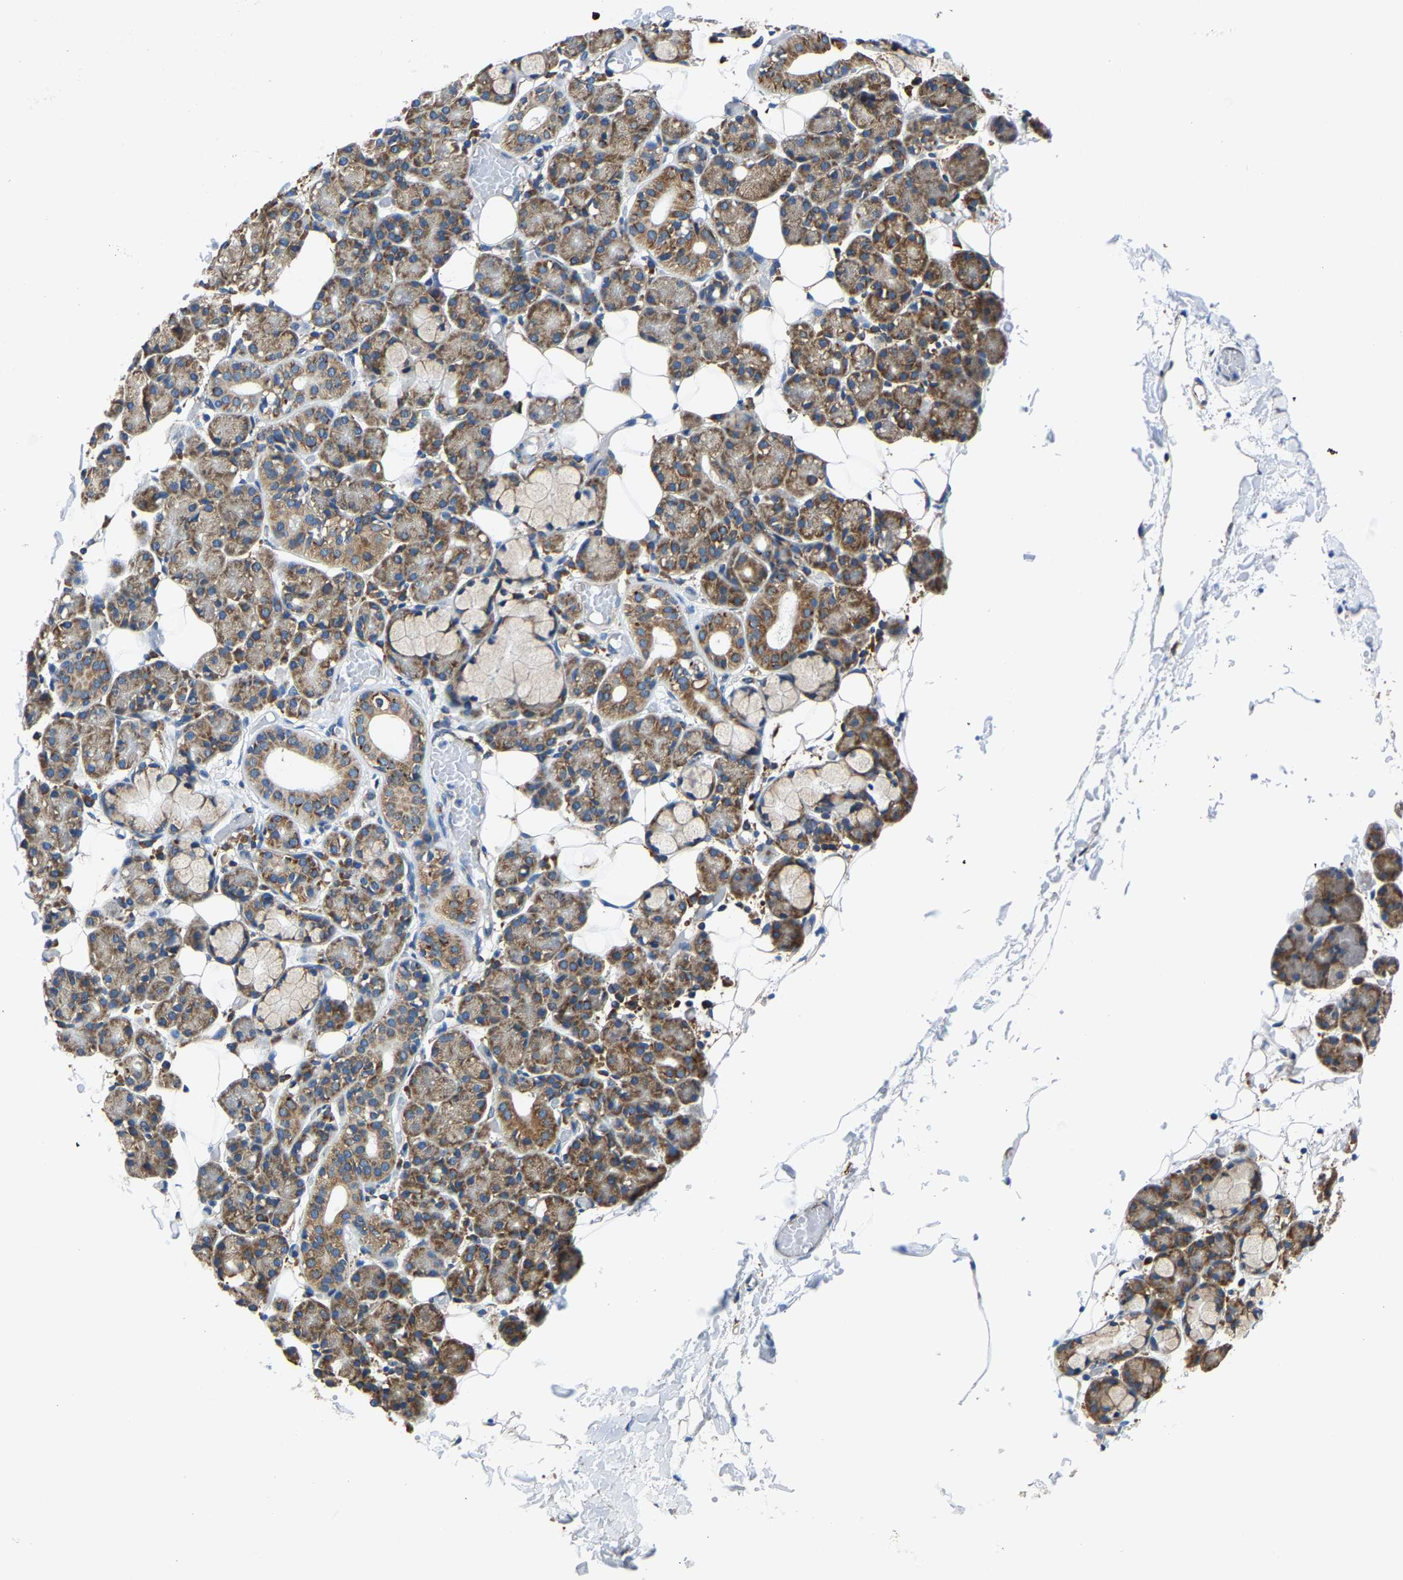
{"staining": {"intensity": "moderate", "quantity": ">75%", "location": "cytoplasmic/membranous"}, "tissue": "salivary gland", "cell_type": "Glandular cells", "image_type": "normal", "snomed": [{"axis": "morphology", "description": "Normal tissue, NOS"}, {"axis": "topography", "description": "Salivary gland"}], "caption": "A high-resolution histopathology image shows IHC staining of benign salivary gland, which demonstrates moderate cytoplasmic/membranous staining in approximately >75% of glandular cells.", "gene": "G3BP2", "patient": {"sex": "male", "age": 63}}